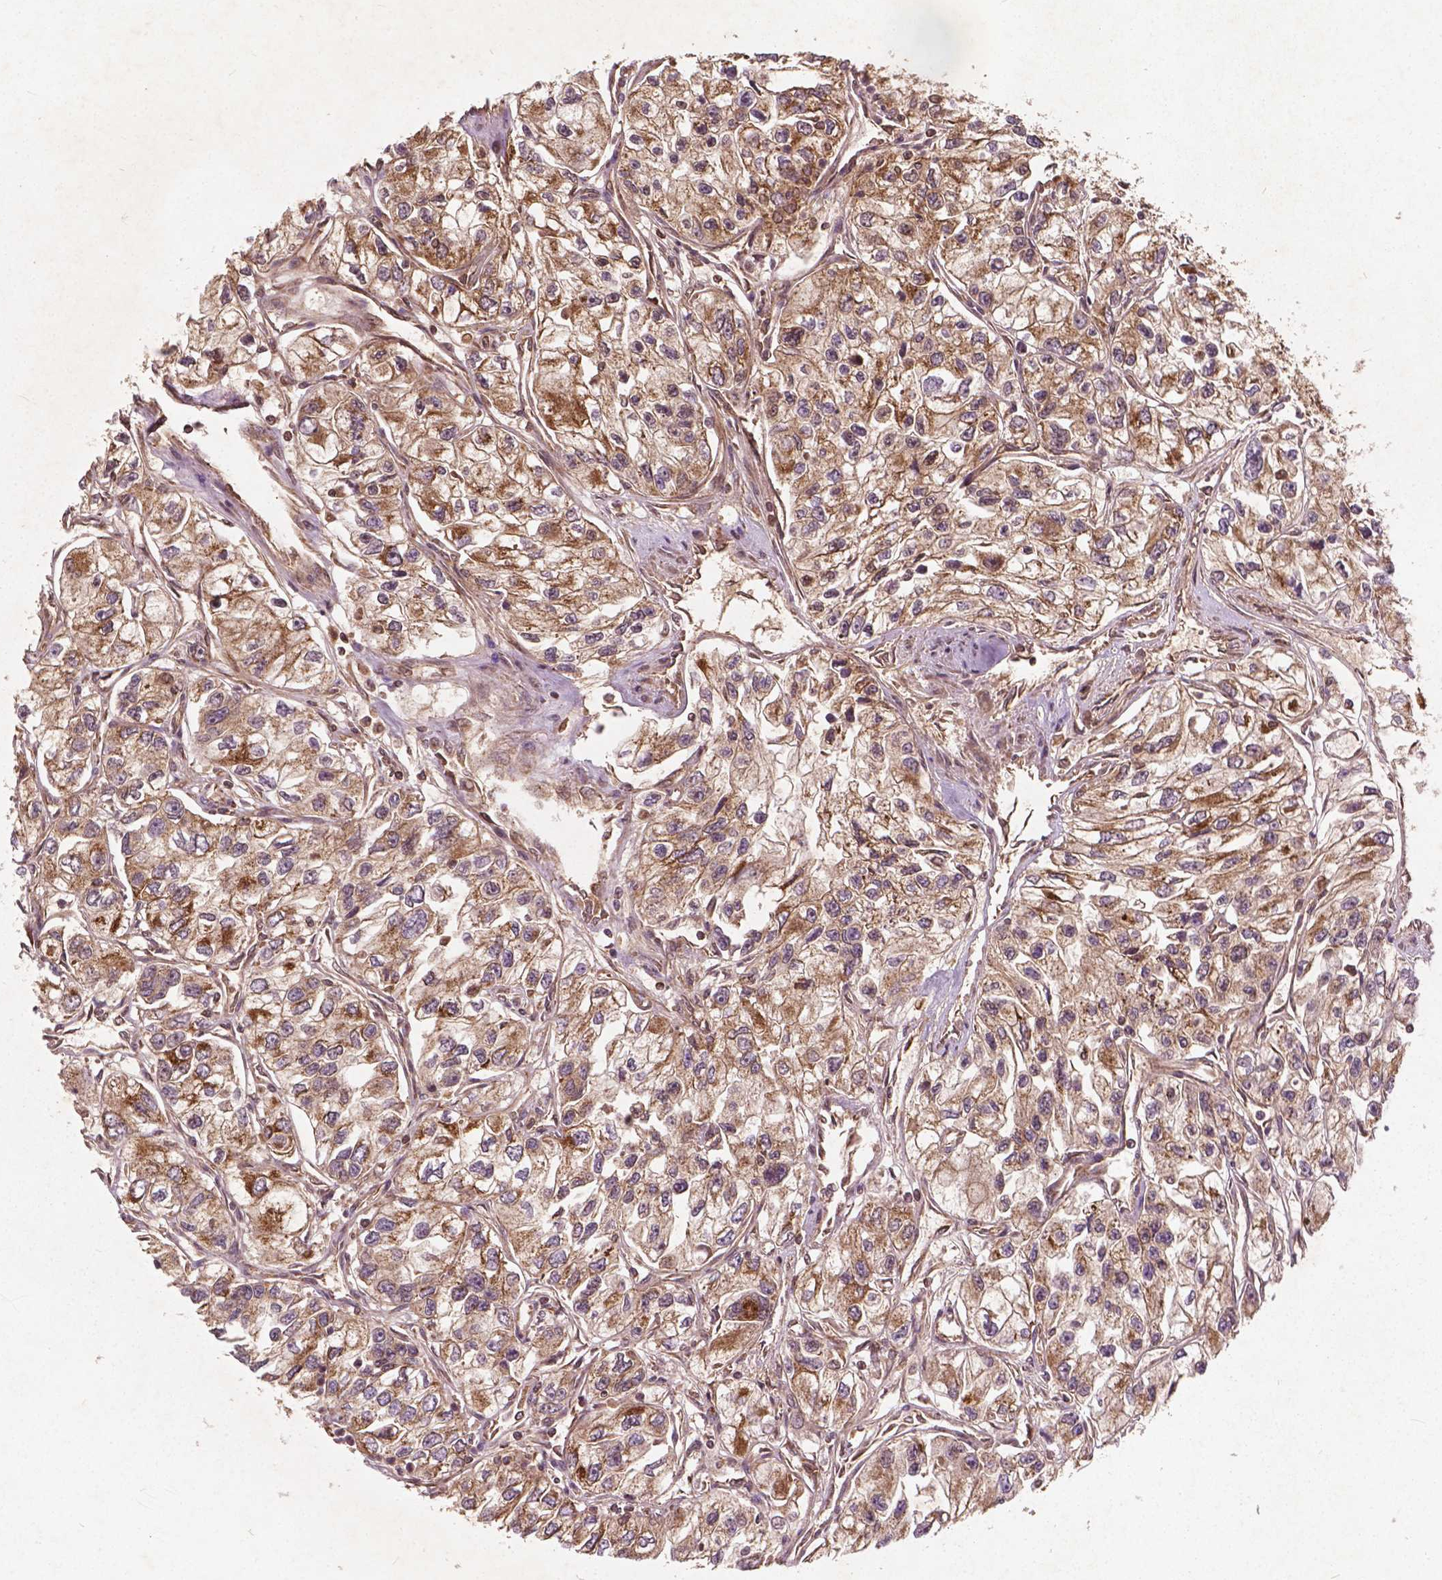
{"staining": {"intensity": "strong", "quantity": ">75%", "location": "cytoplasmic/membranous"}, "tissue": "renal cancer", "cell_type": "Tumor cells", "image_type": "cancer", "snomed": [{"axis": "morphology", "description": "Adenocarcinoma, NOS"}, {"axis": "topography", "description": "Kidney"}], "caption": "Adenocarcinoma (renal) stained with a protein marker exhibits strong staining in tumor cells.", "gene": "UBXN2A", "patient": {"sex": "female", "age": 59}}